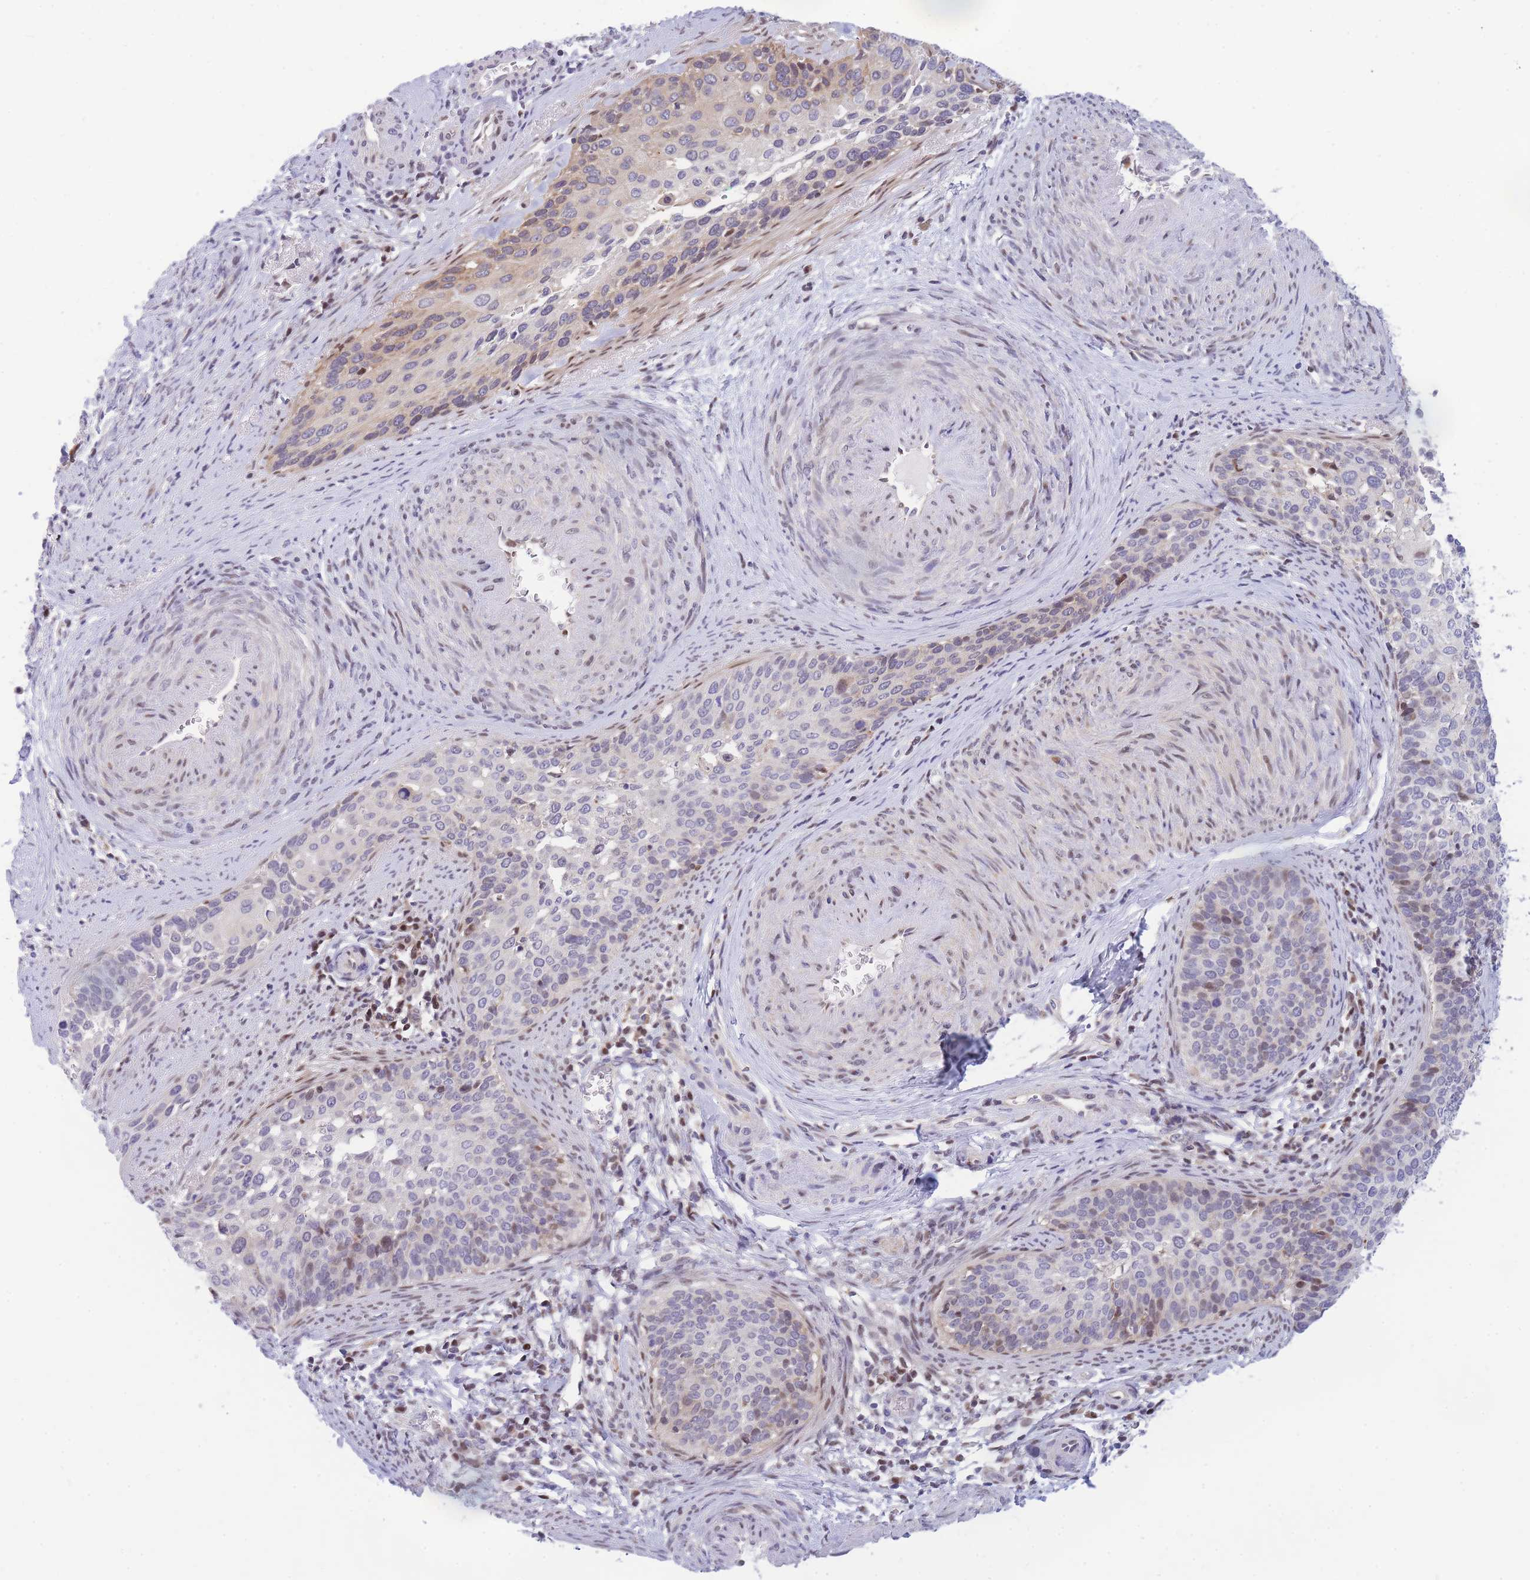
{"staining": {"intensity": "moderate", "quantity": "<25%", "location": "nuclear"}, "tissue": "cervical cancer", "cell_type": "Tumor cells", "image_type": "cancer", "snomed": [{"axis": "morphology", "description": "Squamous cell carcinoma, NOS"}, {"axis": "topography", "description": "Cervix"}], "caption": "Brown immunohistochemical staining in human cervical cancer (squamous cell carcinoma) reveals moderate nuclear staining in approximately <25% of tumor cells.", "gene": "CRACD", "patient": {"sex": "female", "age": 44}}